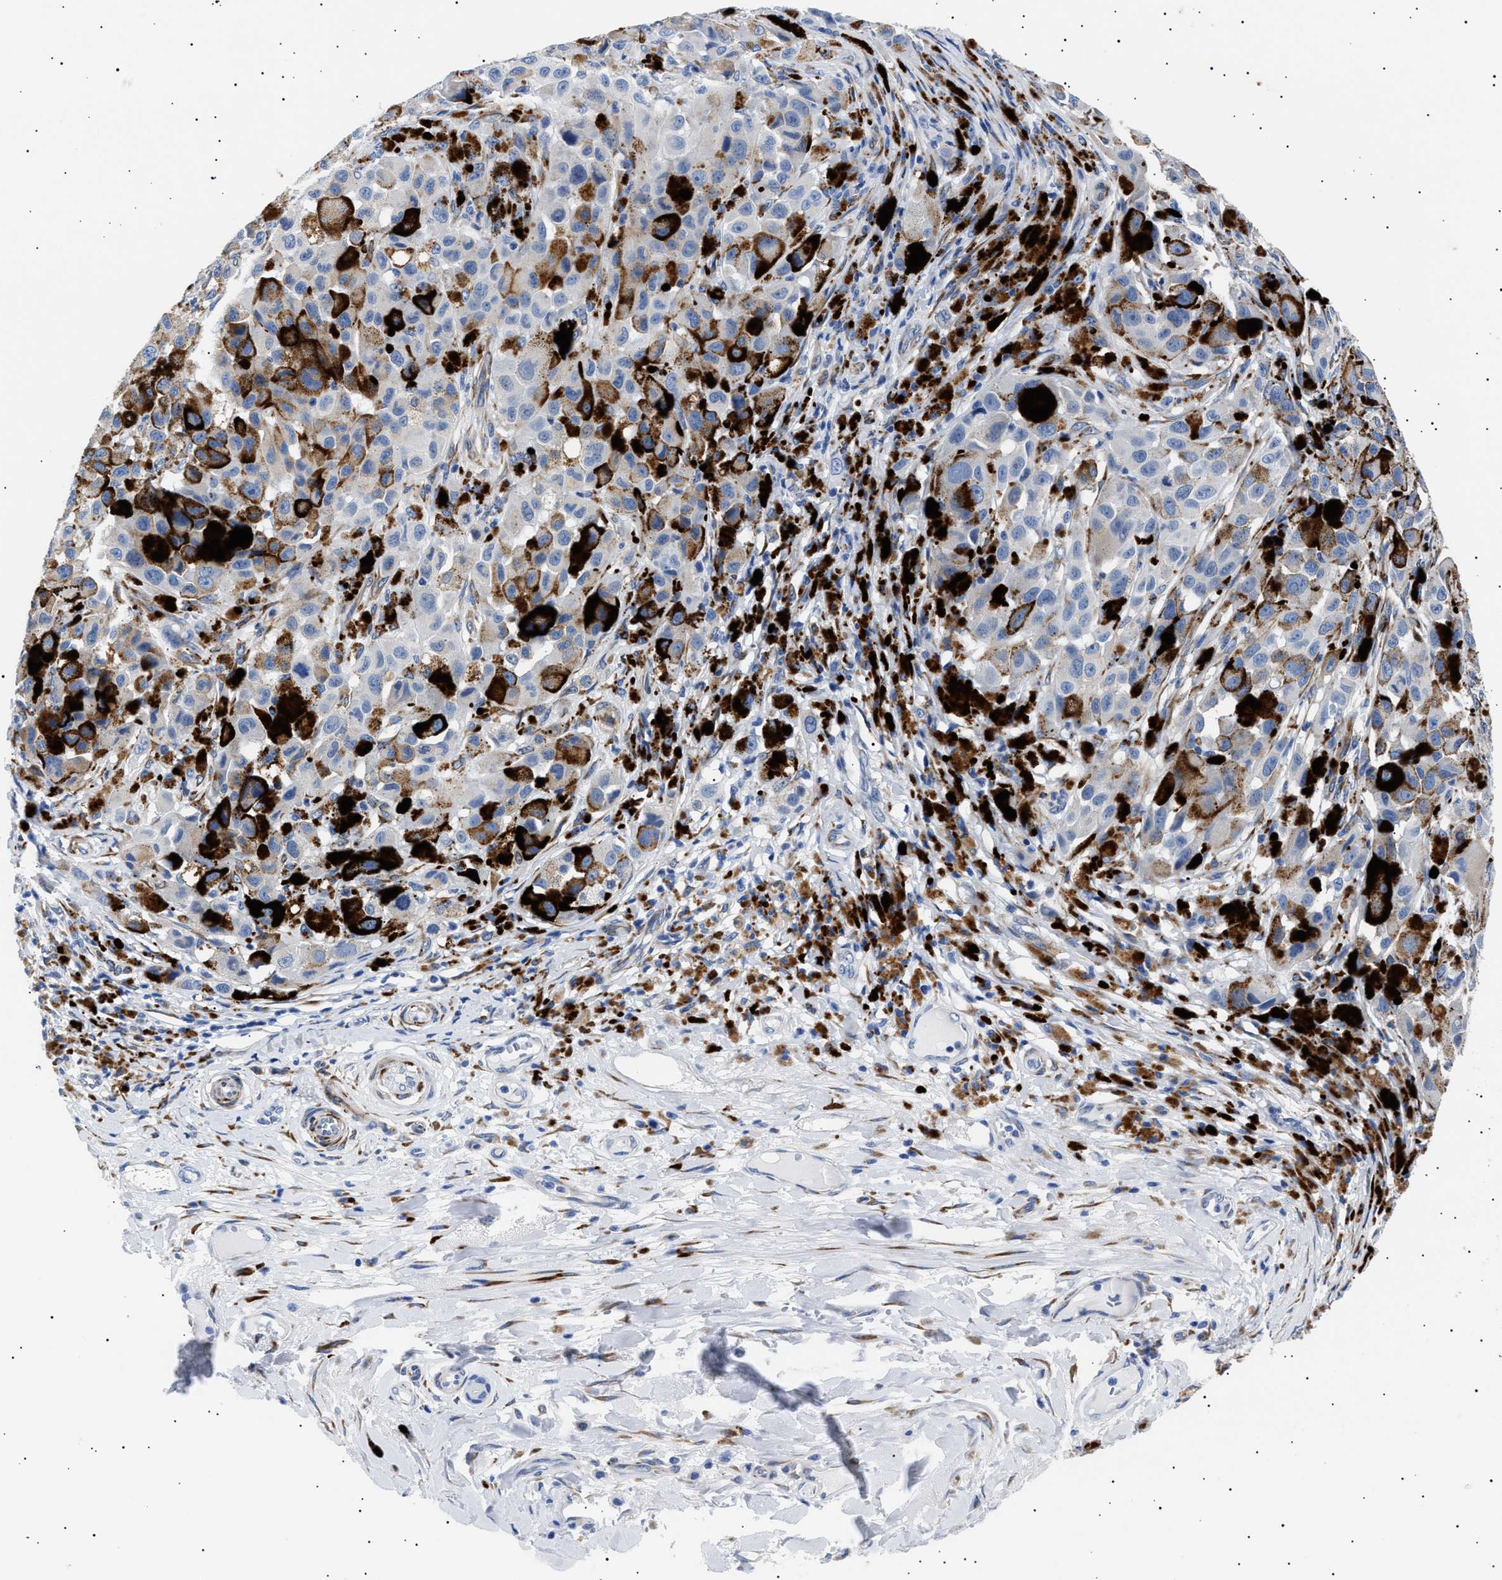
{"staining": {"intensity": "negative", "quantity": "none", "location": "none"}, "tissue": "melanoma", "cell_type": "Tumor cells", "image_type": "cancer", "snomed": [{"axis": "morphology", "description": "Malignant melanoma, NOS"}, {"axis": "topography", "description": "Skin"}], "caption": "Melanoma stained for a protein using immunohistochemistry (IHC) demonstrates no expression tumor cells.", "gene": "HEMGN", "patient": {"sex": "male", "age": 96}}